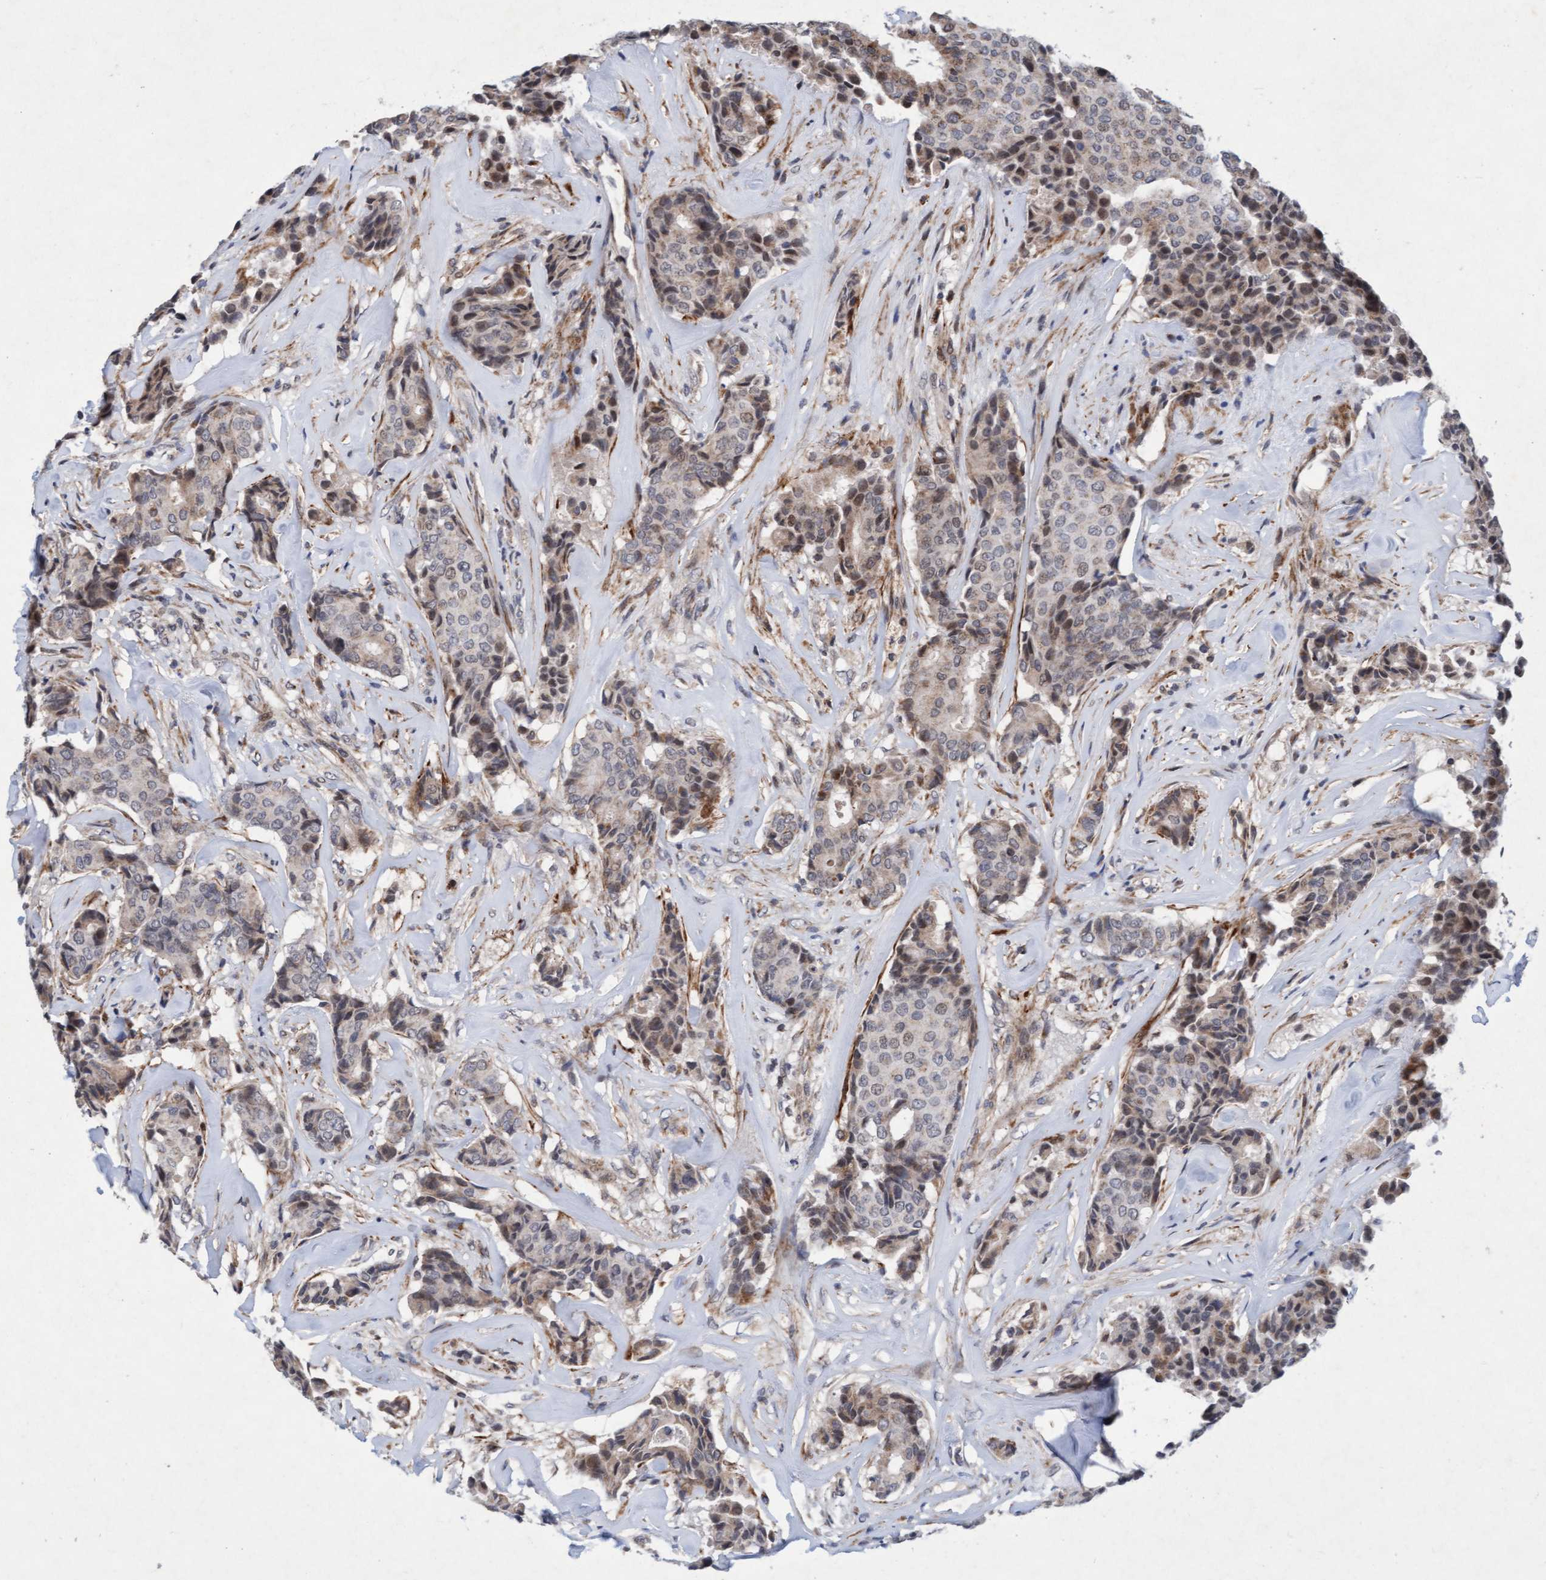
{"staining": {"intensity": "weak", "quantity": "25%-75%", "location": "cytoplasmic/membranous,nuclear"}, "tissue": "breast cancer", "cell_type": "Tumor cells", "image_type": "cancer", "snomed": [{"axis": "morphology", "description": "Duct carcinoma"}, {"axis": "topography", "description": "Breast"}], "caption": "Invasive ductal carcinoma (breast) stained for a protein (brown) displays weak cytoplasmic/membranous and nuclear positive positivity in about 25%-75% of tumor cells.", "gene": "TMEM70", "patient": {"sex": "female", "age": 75}}